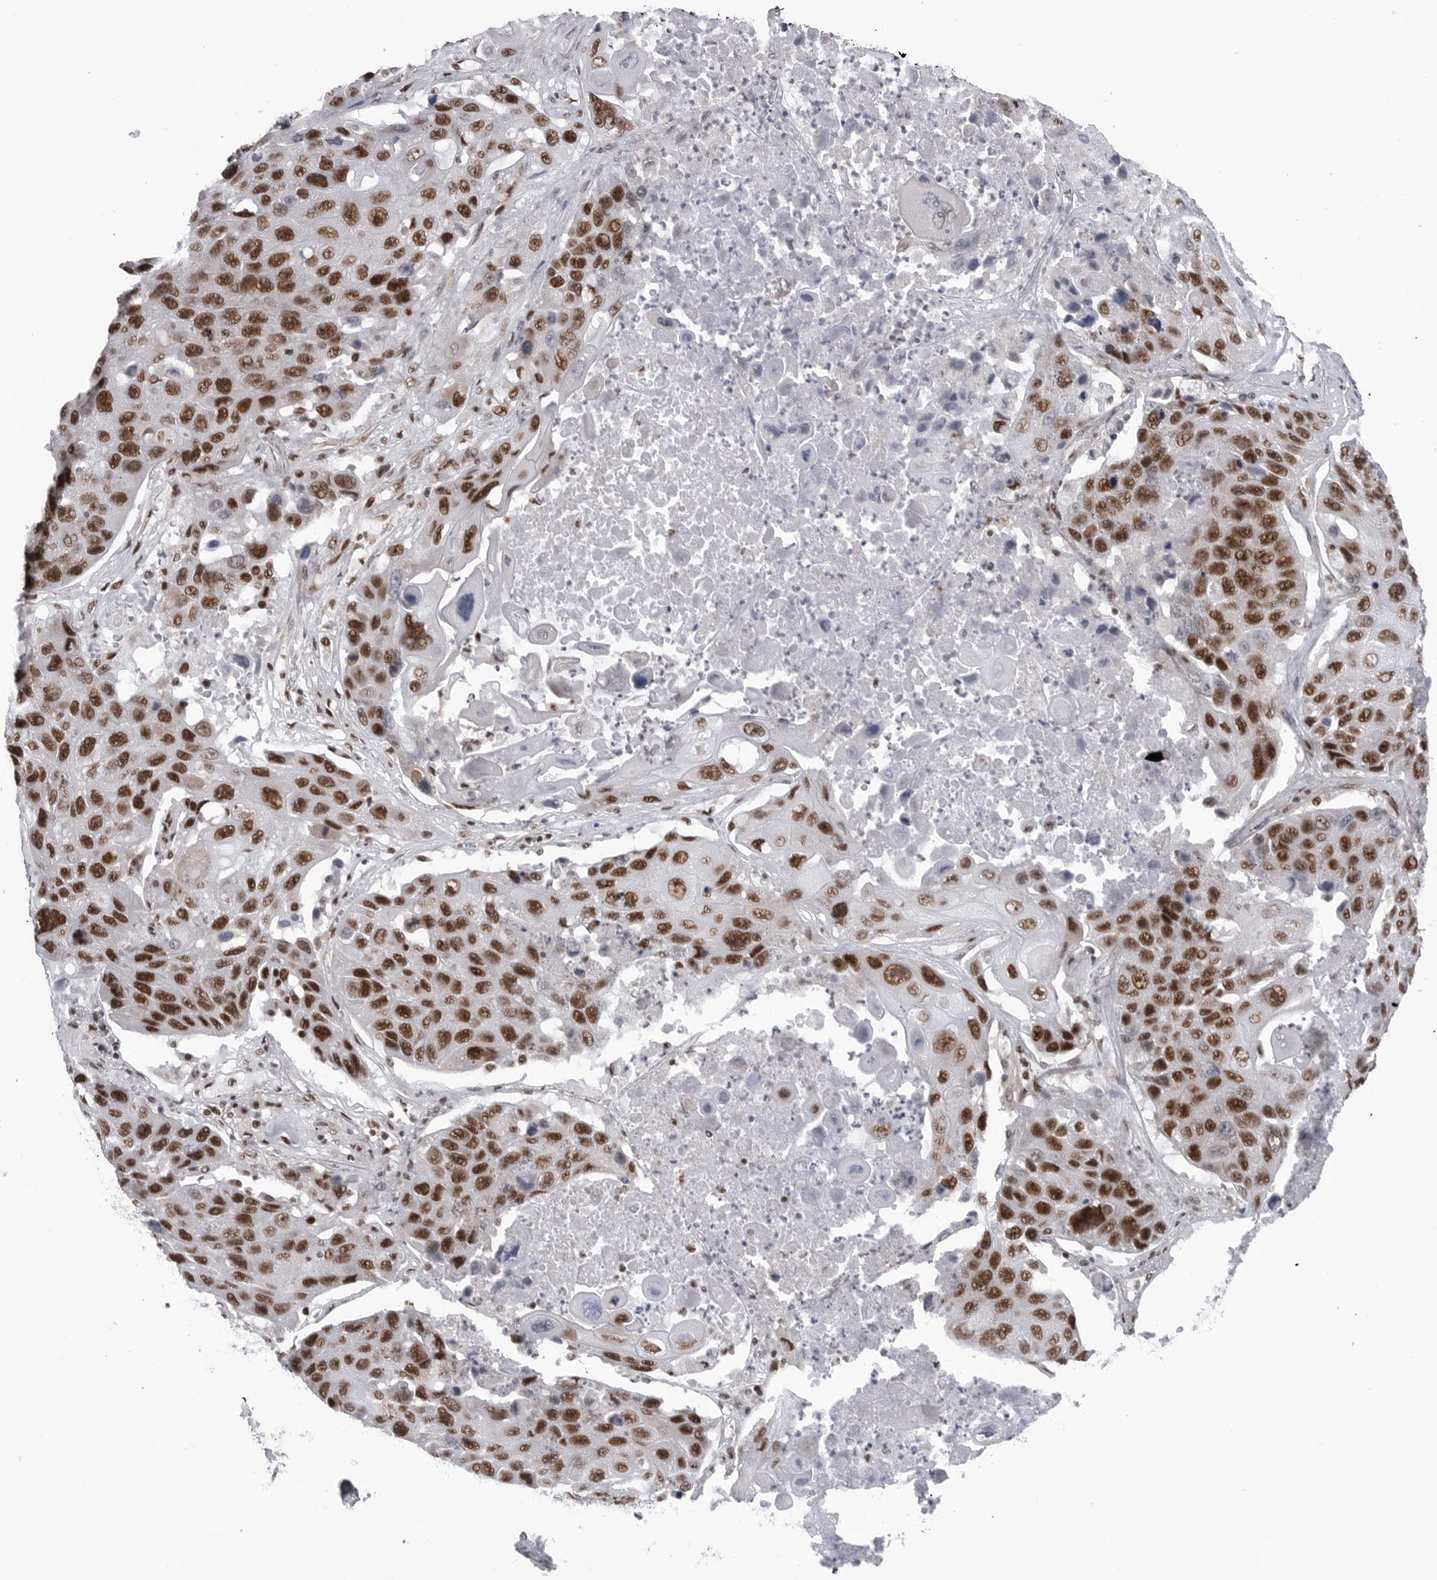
{"staining": {"intensity": "strong", "quantity": ">75%", "location": "nuclear"}, "tissue": "lung cancer", "cell_type": "Tumor cells", "image_type": "cancer", "snomed": [{"axis": "morphology", "description": "Squamous cell carcinoma, NOS"}, {"axis": "topography", "description": "Lung"}], "caption": "Lung cancer was stained to show a protein in brown. There is high levels of strong nuclear positivity in about >75% of tumor cells.", "gene": "RNF26", "patient": {"sex": "male", "age": 61}}